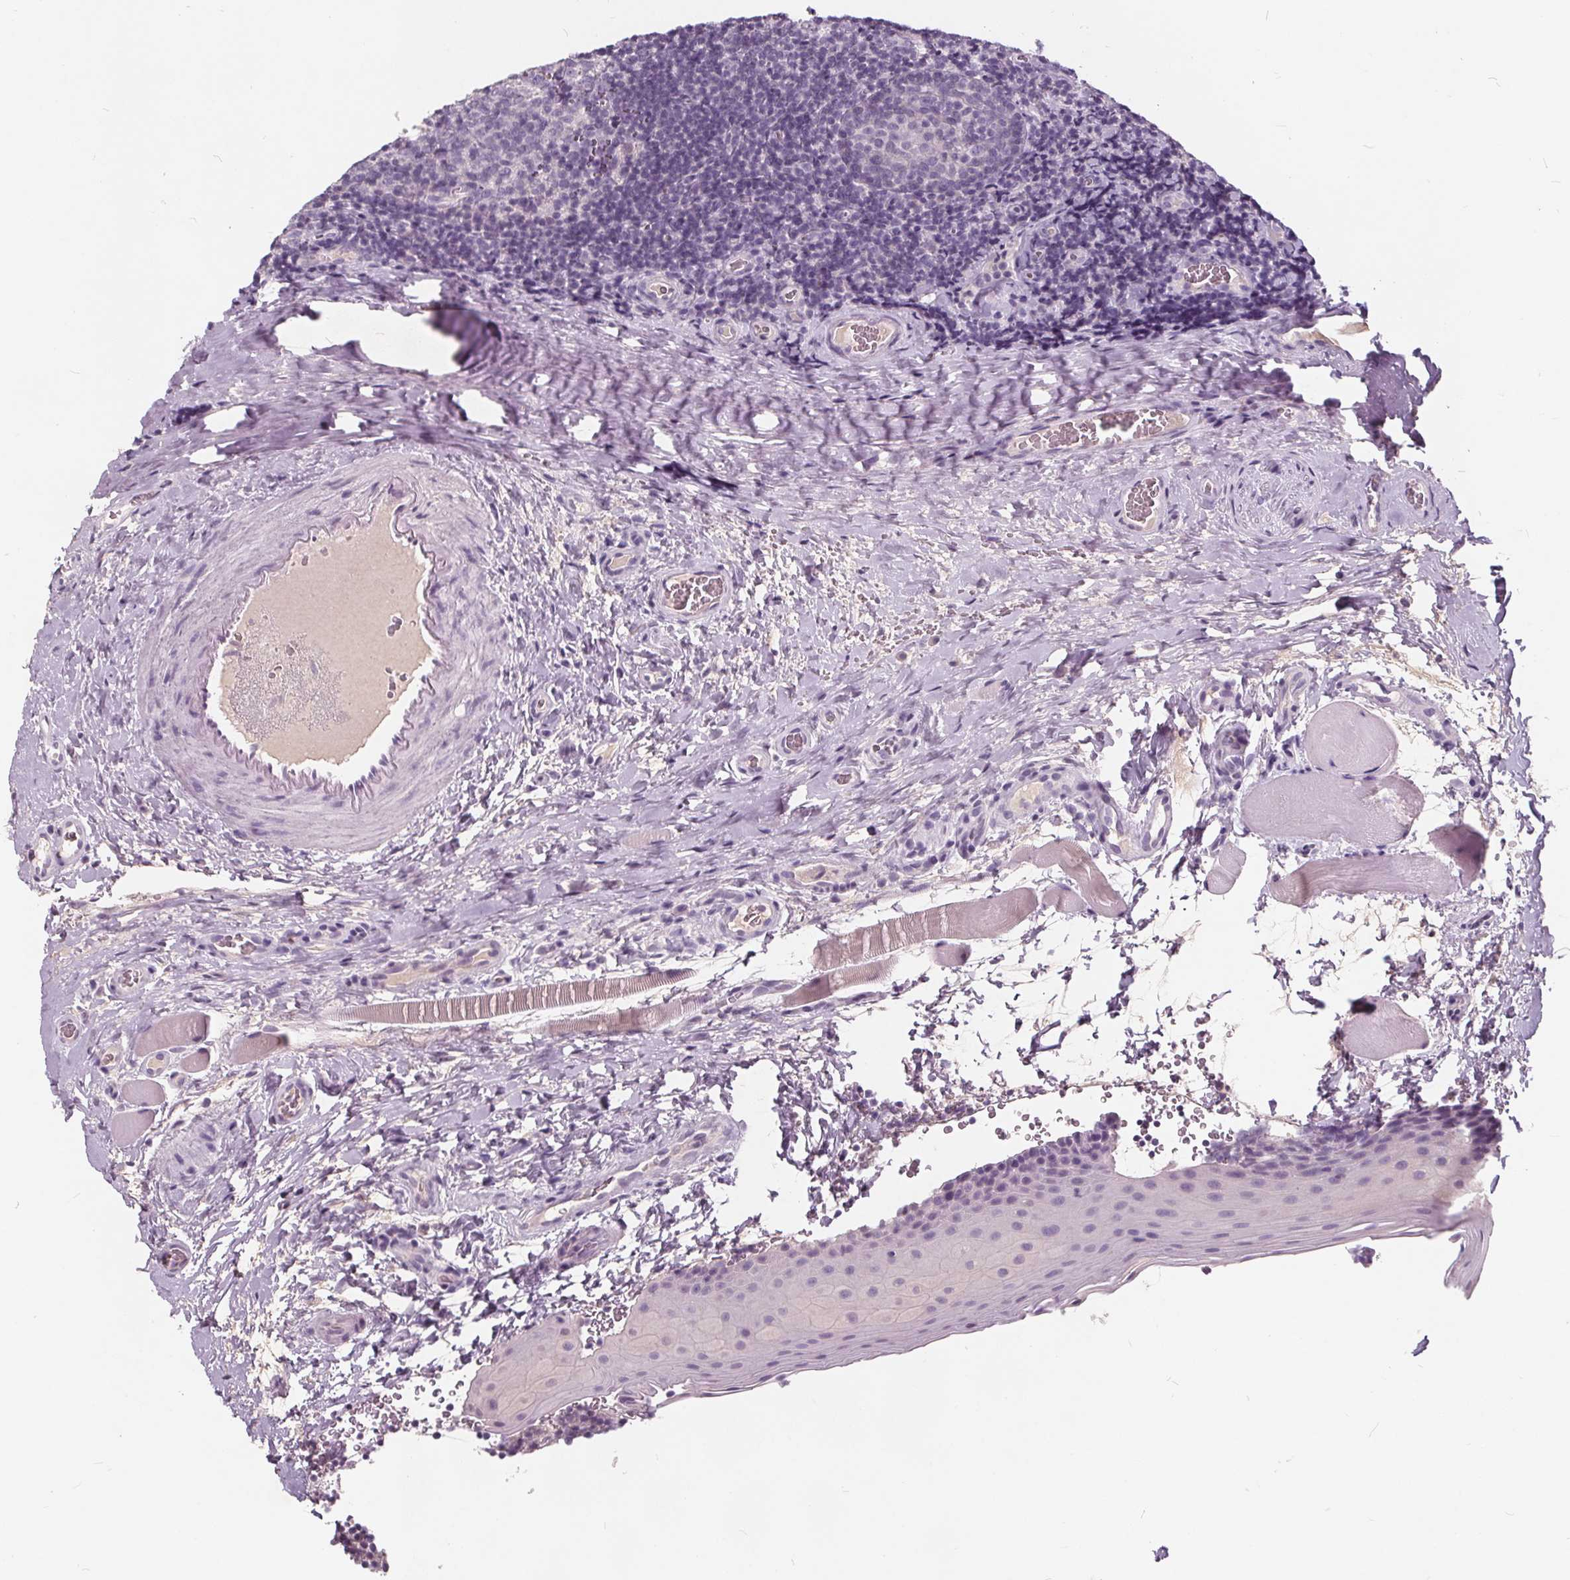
{"staining": {"intensity": "negative", "quantity": "none", "location": "none"}, "tissue": "tonsil", "cell_type": "Germinal center cells", "image_type": "normal", "snomed": [{"axis": "morphology", "description": "Normal tissue, NOS"}, {"axis": "morphology", "description": "Inflammation, NOS"}, {"axis": "topography", "description": "Tonsil"}], "caption": "This is a photomicrograph of immunohistochemistry (IHC) staining of unremarkable tonsil, which shows no positivity in germinal center cells.", "gene": "PLA2G2E", "patient": {"sex": "female", "age": 31}}